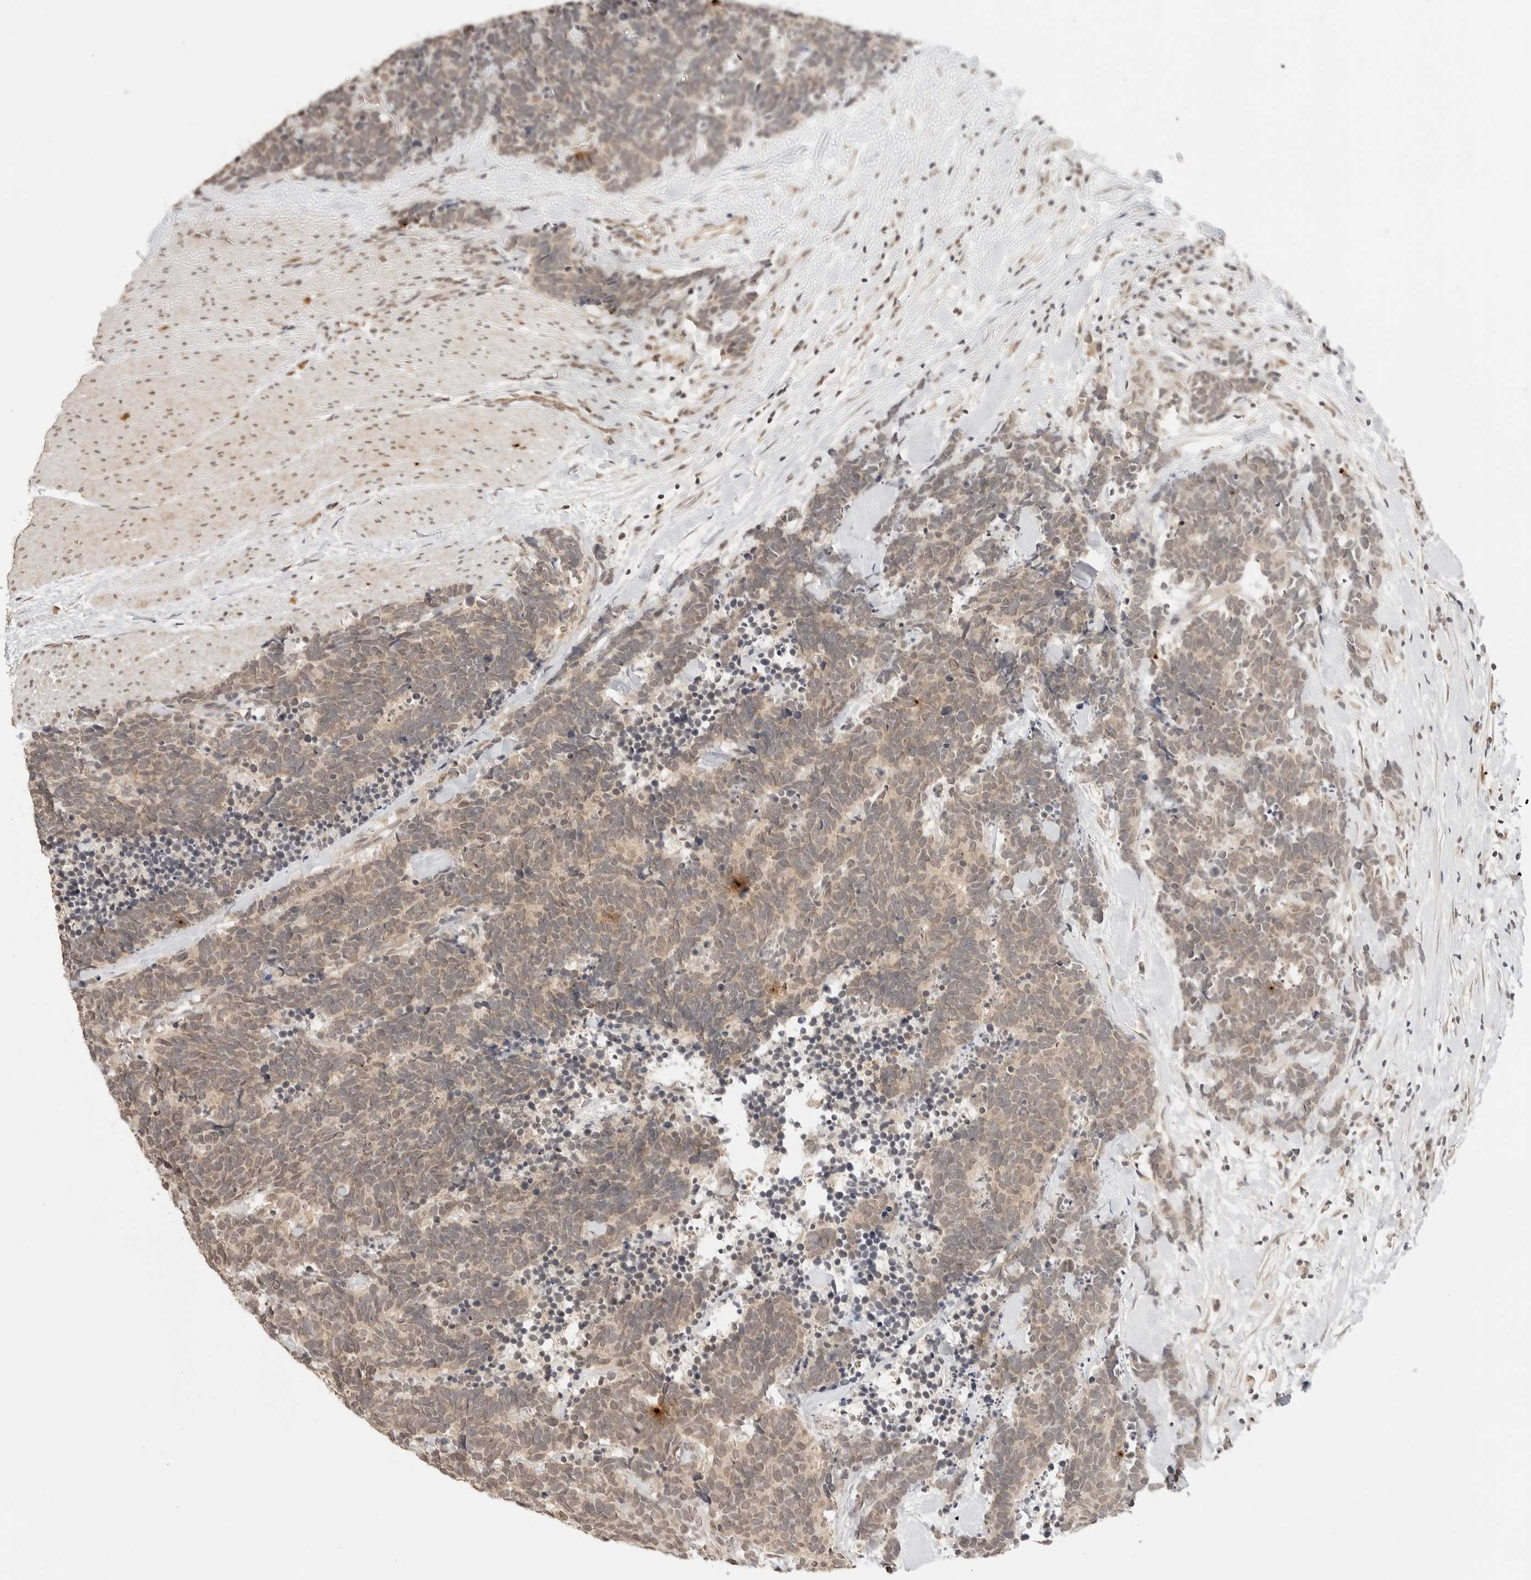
{"staining": {"intensity": "weak", "quantity": ">75%", "location": "cytoplasmic/membranous"}, "tissue": "carcinoid", "cell_type": "Tumor cells", "image_type": "cancer", "snomed": [{"axis": "morphology", "description": "Carcinoma, NOS"}, {"axis": "morphology", "description": "Carcinoid, malignant, NOS"}, {"axis": "topography", "description": "Urinary bladder"}], "caption": "Protein staining demonstrates weak cytoplasmic/membranous positivity in about >75% of tumor cells in carcinoma.", "gene": "GPR34", "patient": {"sex": "male", "age": 57}}